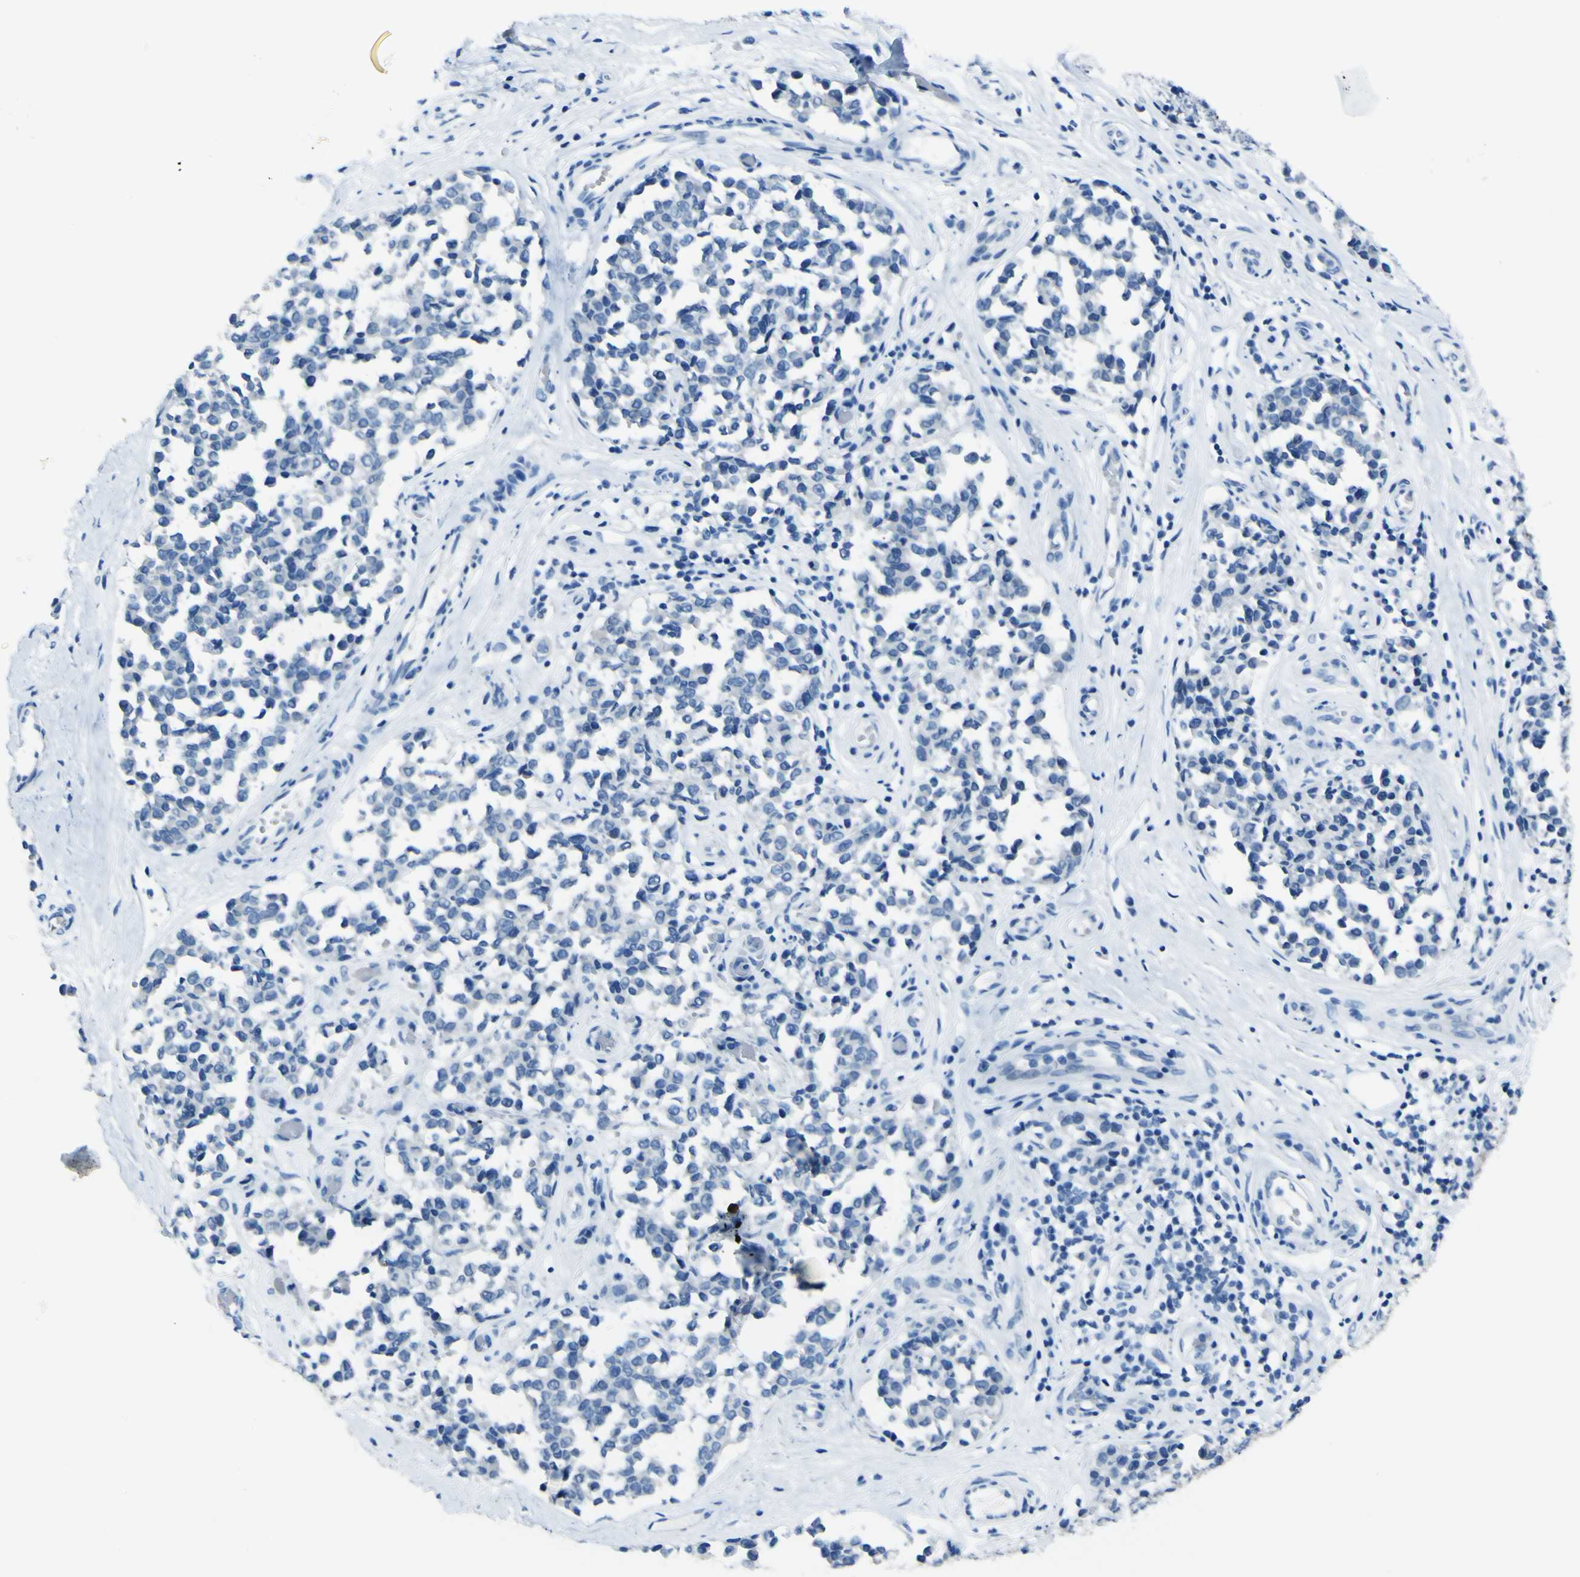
{"staining": {"intensity": "negative", "quantity": "none", "location": "none"}, "tissue": "melanoma", "cell_type": "Tumor cells", "image_type": "cancer", "snomed": [{"axis": "morphology", "description": "Malignant melanoma, NOS"}, {"axis": "topography", "description": "Skin"}], "caption": "Immunohistochemistry (IHC) image of human malignant melanoma stained for a protein (brown), which displays no positivity in tumor cells.", "gene": "PHKG1", "patient": {"sex": "female", "age": 64}}